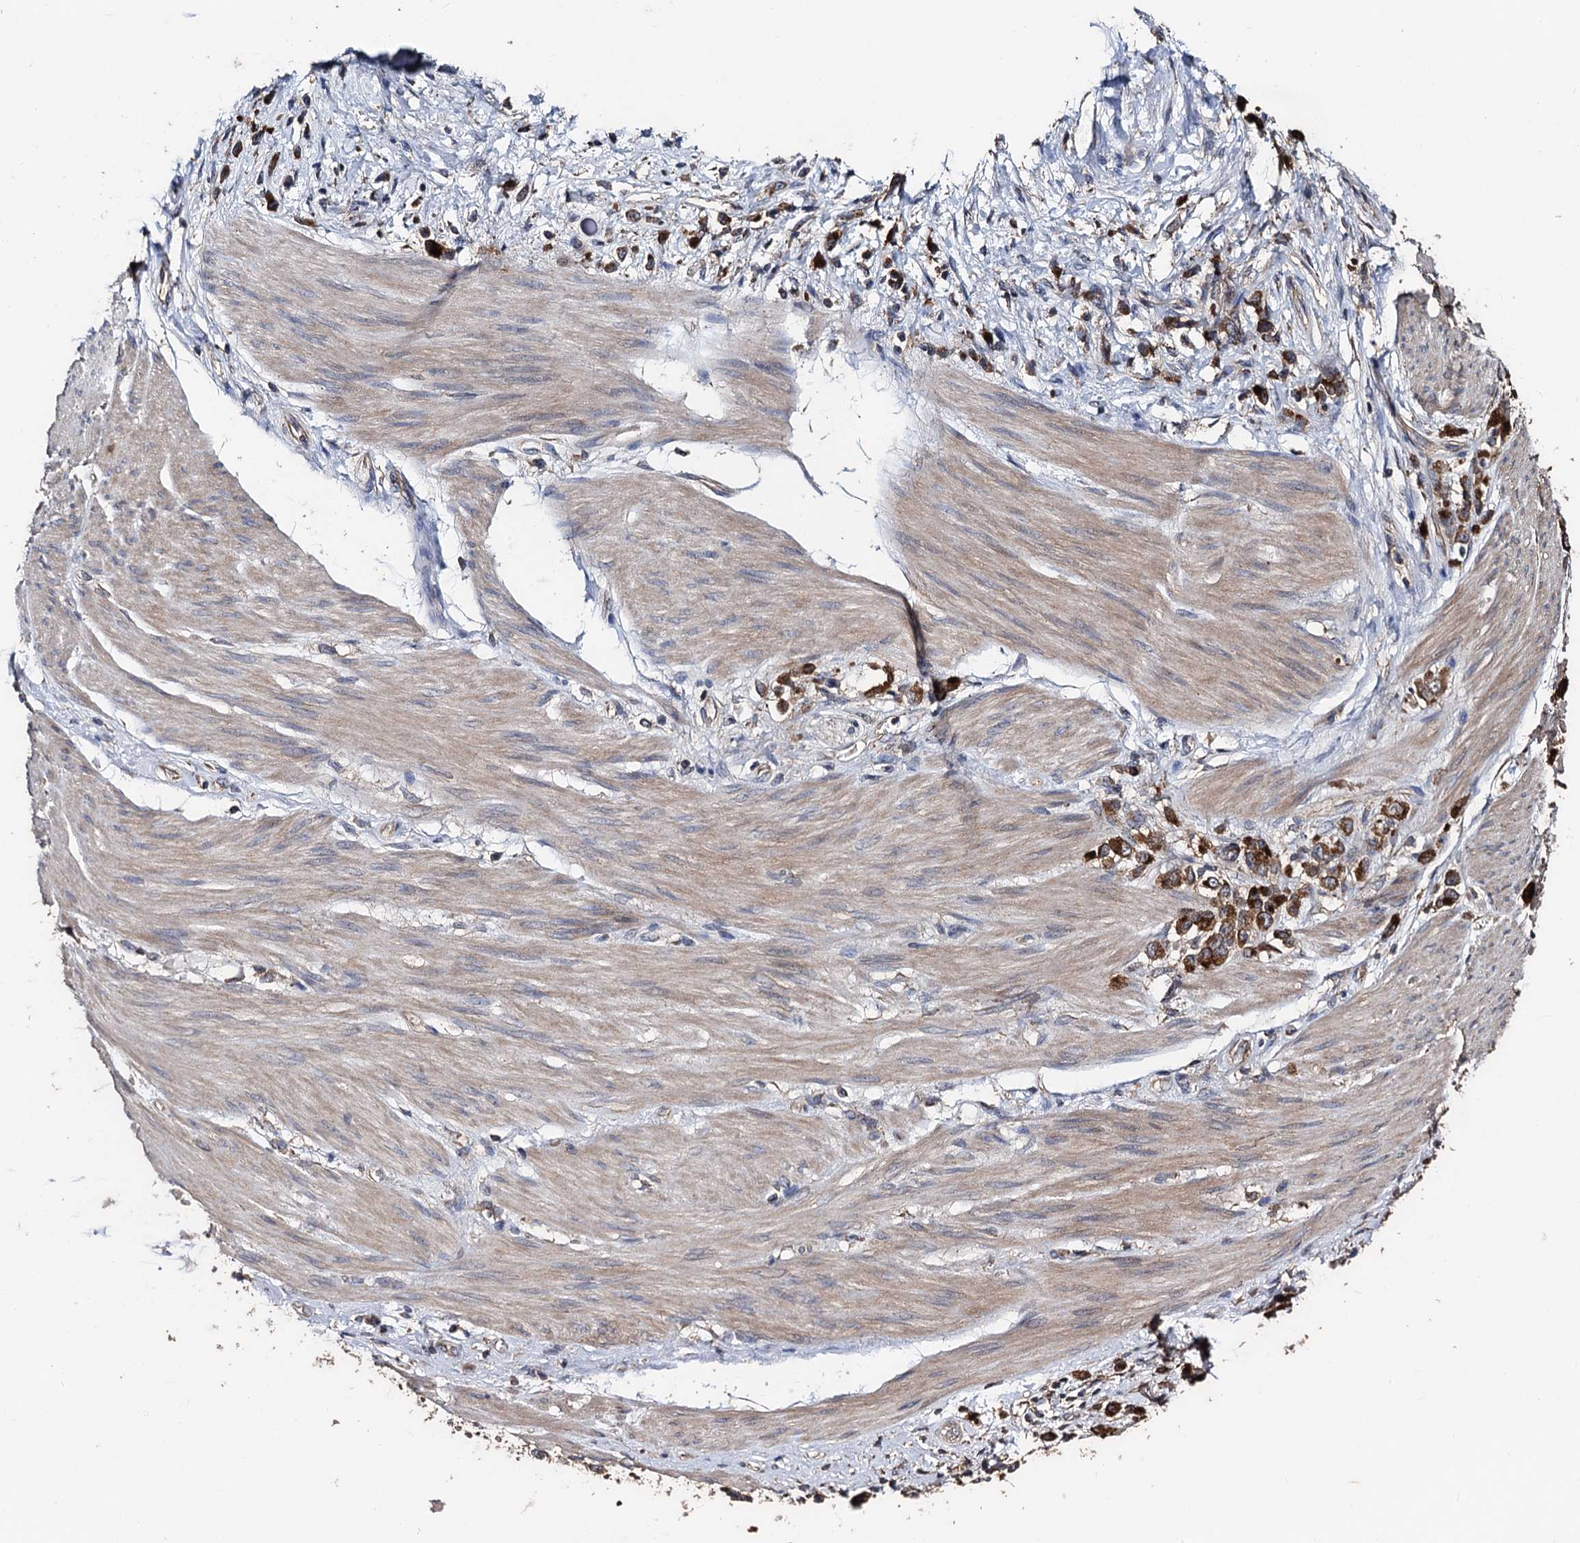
{"staining": {"intensity": "strong", "quantity": ">75%", "location": "cytoplasmic/membranous"}, "tissue": "stomach cancer", "cell_type": "Tumor cells", "image_type": "cancer", "snomed": [{"axis": "morphology", "description": "Adenocarcinoma, NOS"}, {"axis": "topography", "description": "Stomach"}], "caption": "There is high levels of strong cytoplasmic/membranous positivity in tumor cells of stomach adenocarcinoma, as demonstrated by immunohistochemical staining (brown color).", "gene": "PPTC7", "patient": {"sex": "female", "age": 60}}